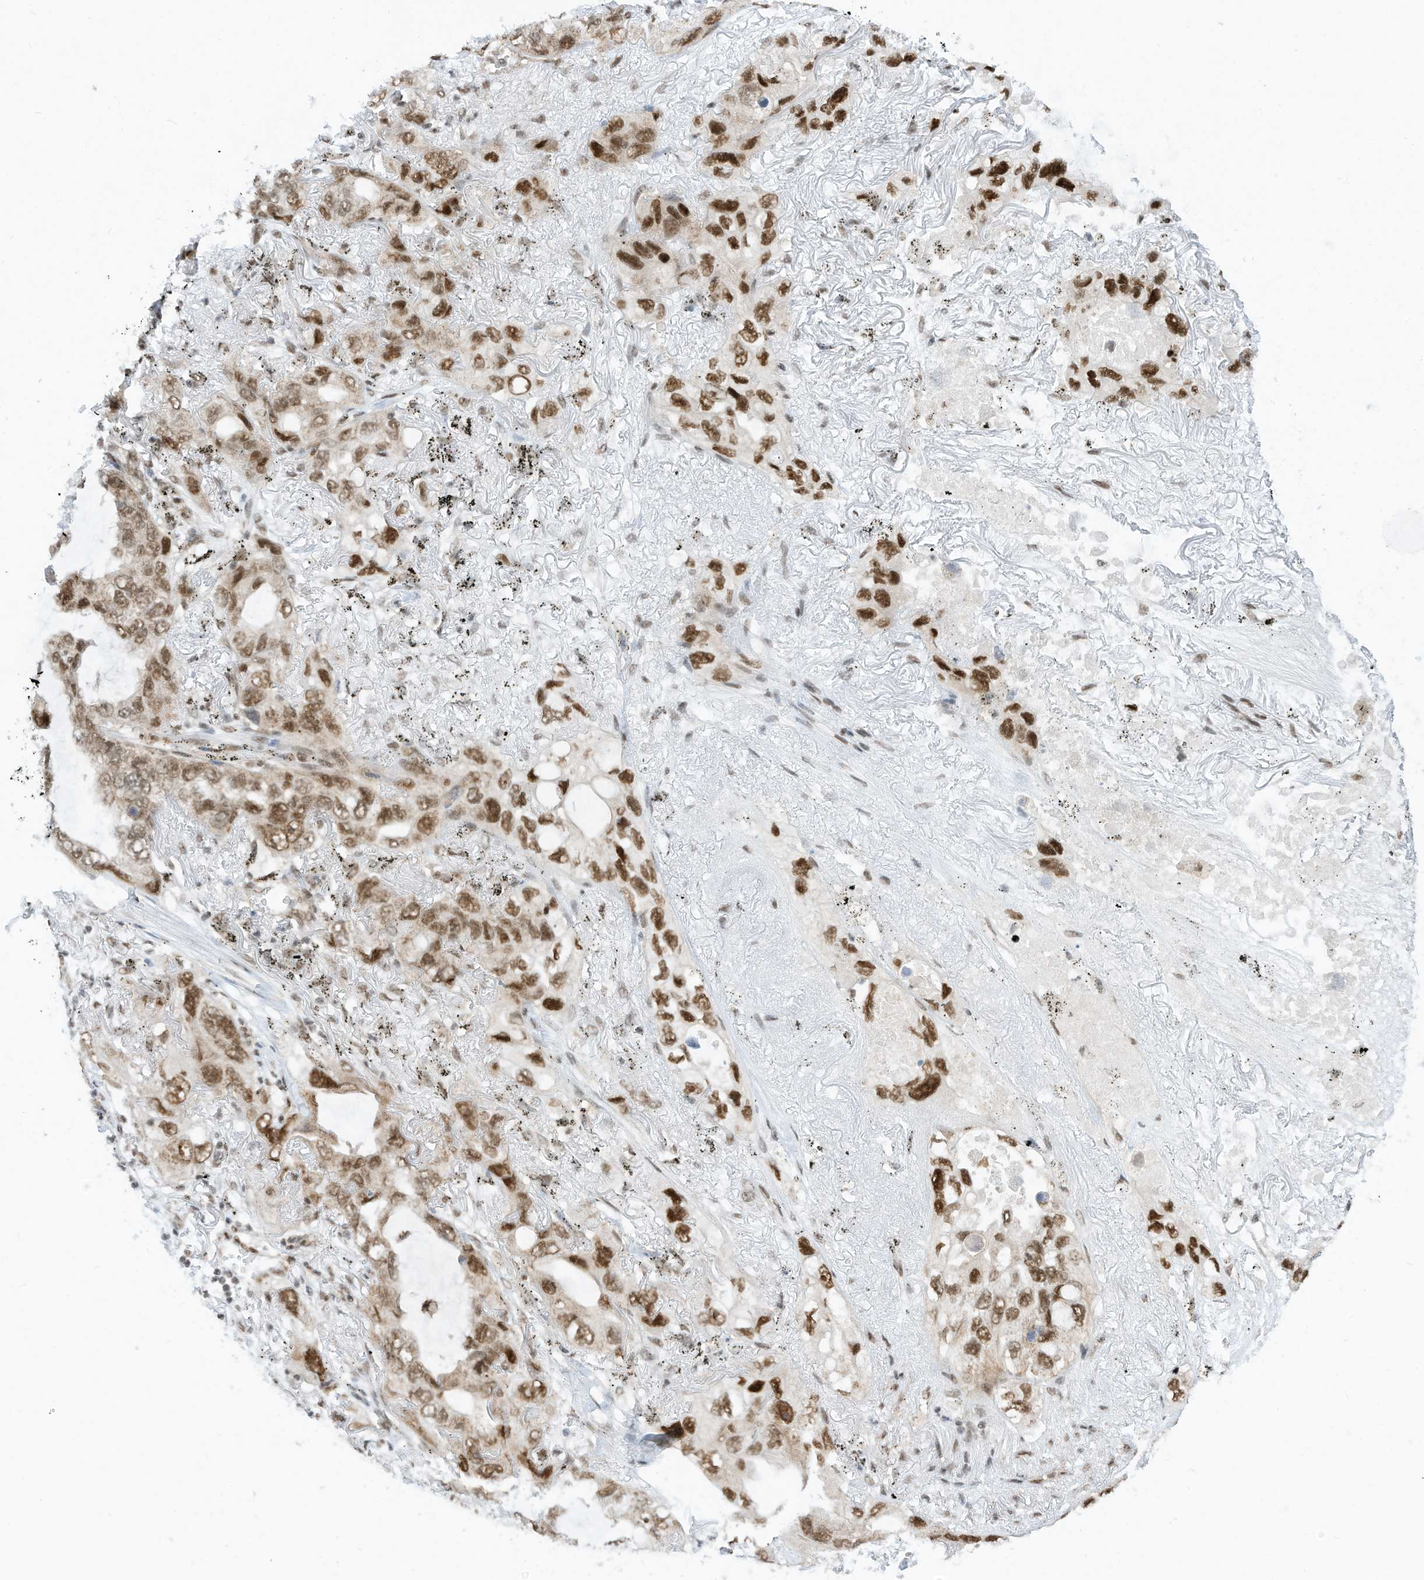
{"staining": {"intensity": "strong", "quantity": "25%-75%", "location": "nuclear"}, "tissue": "lung cancer", "cell_type": "Tumor cells", "image_type": "cancer", "snomed": [{"axis": "morphology", "description": "Squamous cell carcinoma, NOS"}, {"axis": "topography", "description": "Lung"}], "caption": "Immunohistochemical staining of lung squamous cell carcinoma displays high levels of strong nuclear expression in about 25%-75% of tumor cells.", "gene": "AURKAIP1", "patient": {"sex": "female", "age": 73}}